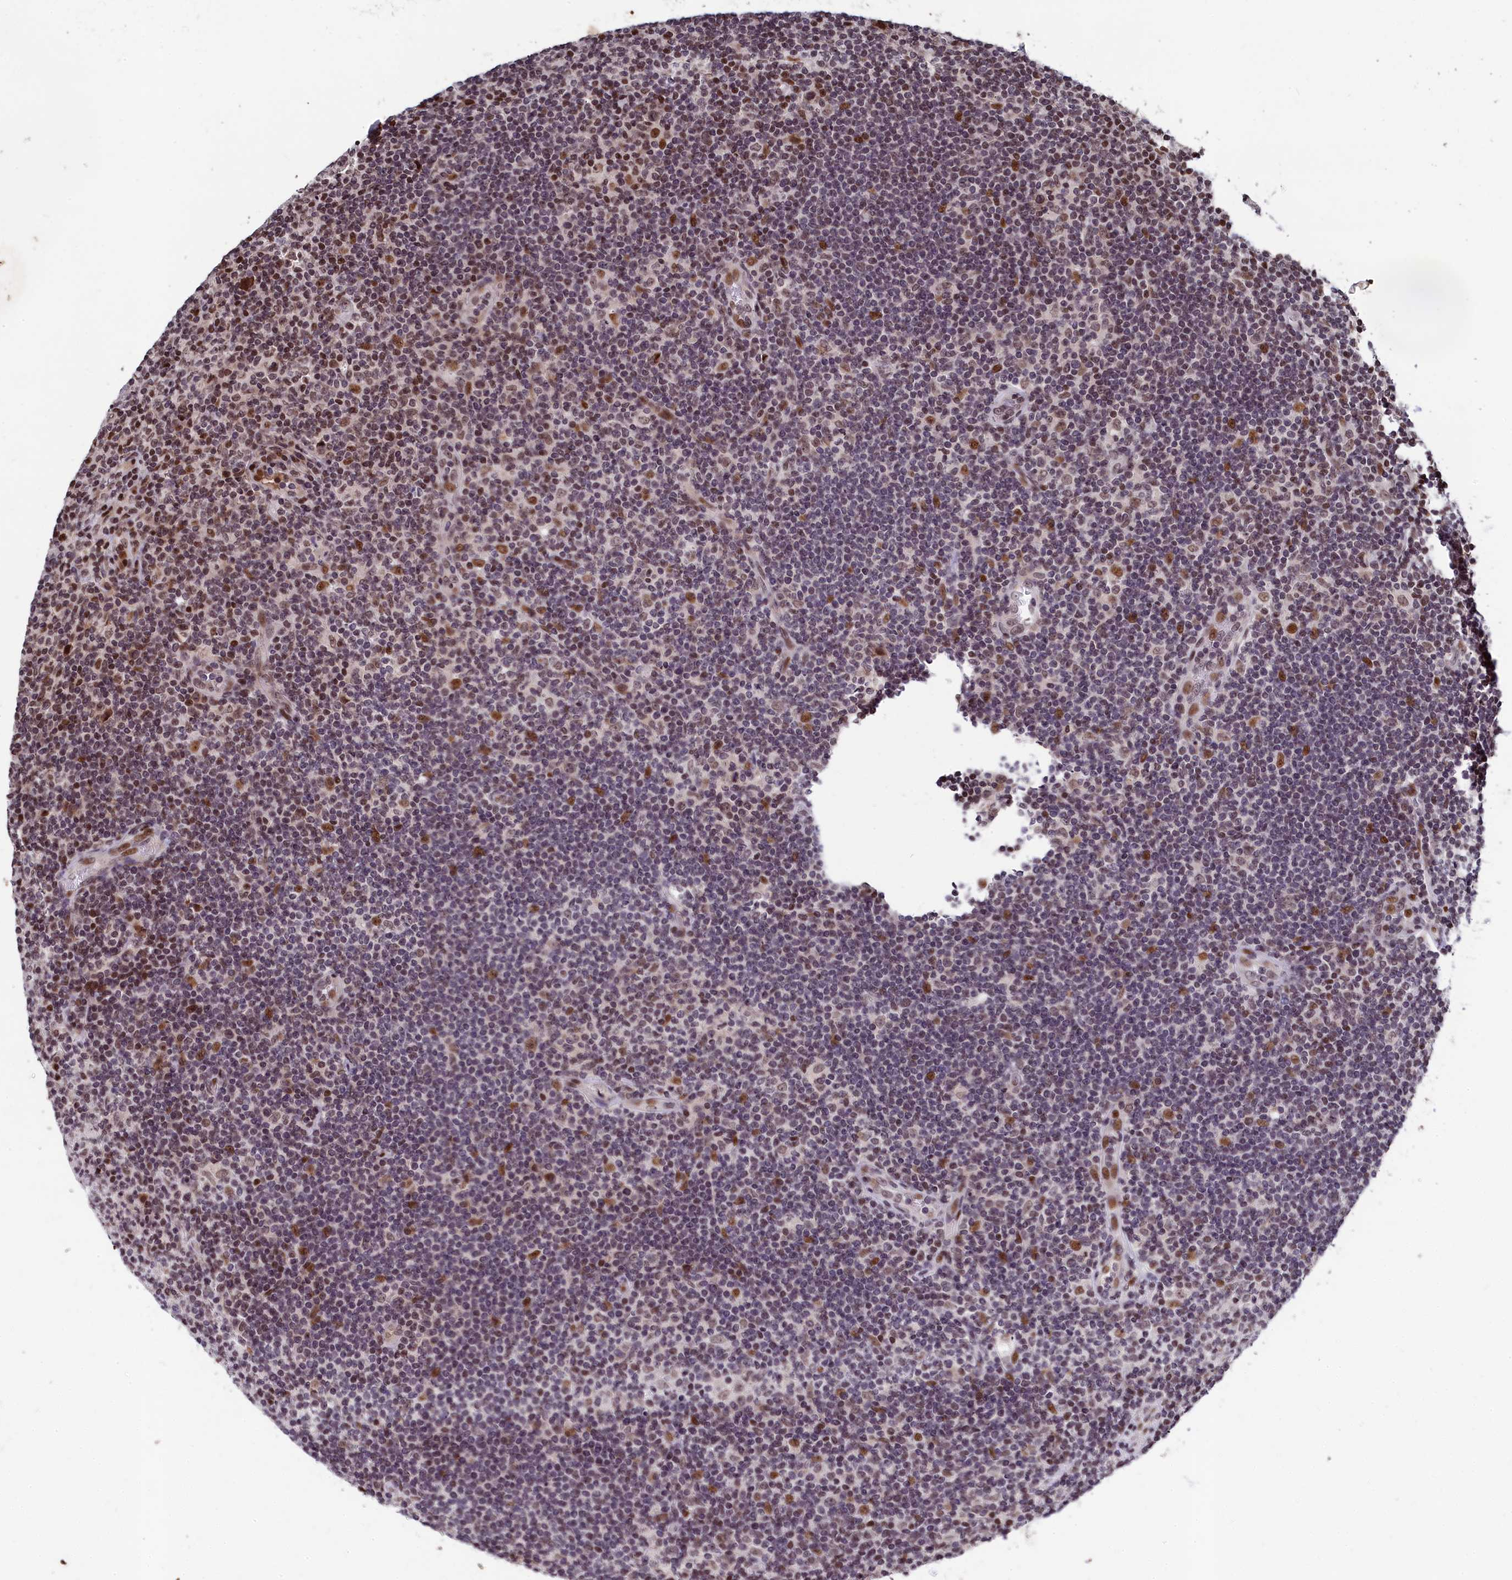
{"staining": {"intensity": "moderate", "quantity": ">75%", "location": "nuclear"}, "tissue": "lymphoma", "cell_type": "Tumor cells", "image_type": "cancer", "snomed": [{"axis": "morphology", "description": "Hodgkin's disease, NOS"}, {"axis": "topography", "description": "Lymph node"}], "caption": "Hodgkin's disease stained with DAB (3,3'-diaminobenzidine) IHC reveals medium levels of moderate nuclear positivity in approximately >75% of tumor cells.", "gene": "FAM217B", "patient": {"sex": "female", "age": 57}}